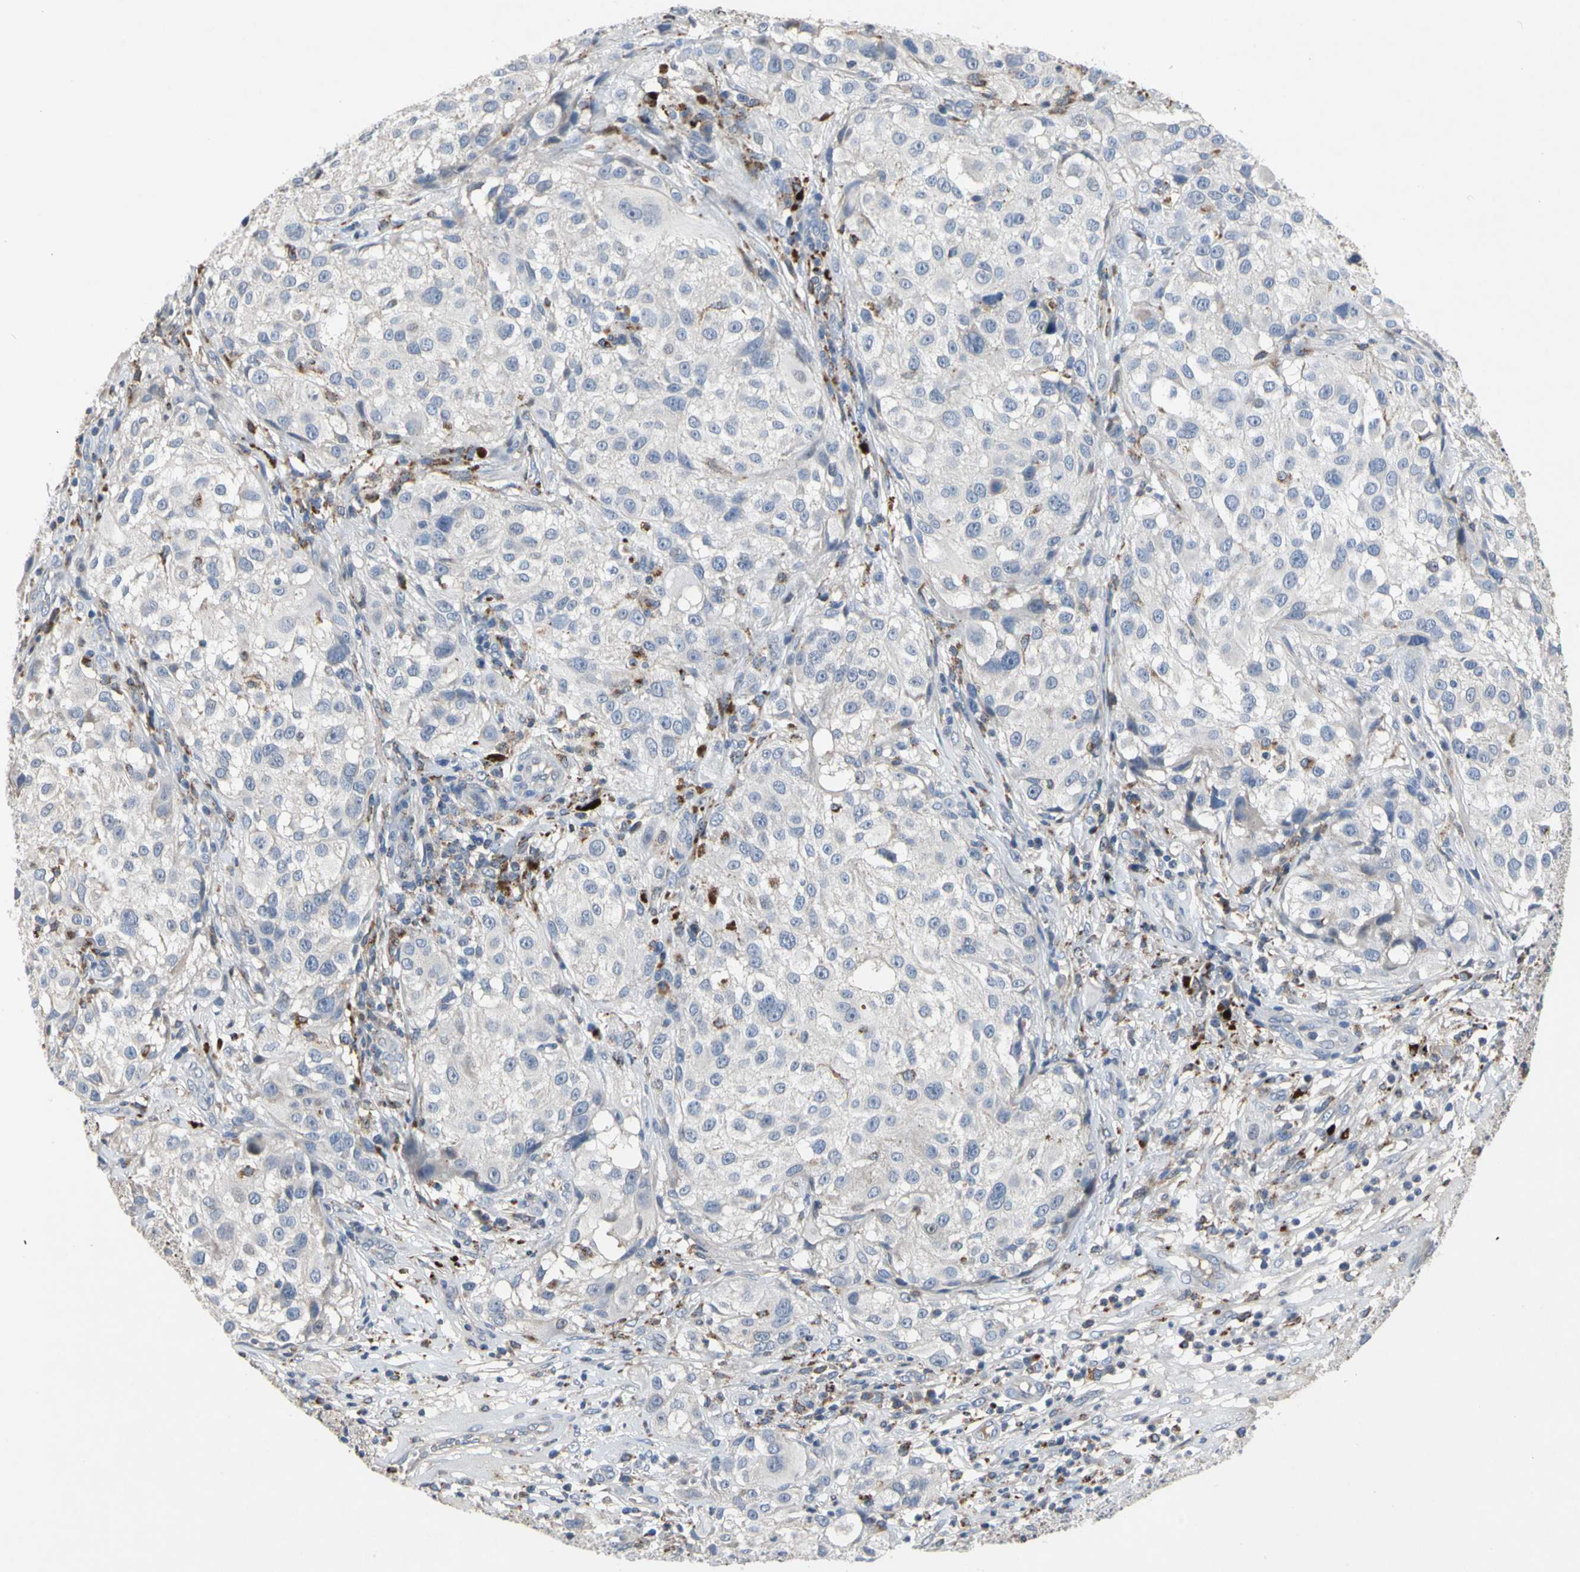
{"staining": {"intensity": "negative", "quantity": "none", "location": "none"}, "tissue": "melanoma", "cell_type": "Tumor cells", "image_type": "cancer", "snomed": [{"axis": "morphology", "description": "Necrosis, NOS"}, {"axis": "morphology", "description": "Malignant melanoma, NOS"}, {"axis": "topography", "description": "Skin"}], "caption": "High power microscopy histopathology image of an immunohistochemistry (IHC) histopathology image of melanoma, revealing no significant staining in tumor cells.", "gene": "ADA2", "patient": {"sex": "female", "age": 87}}